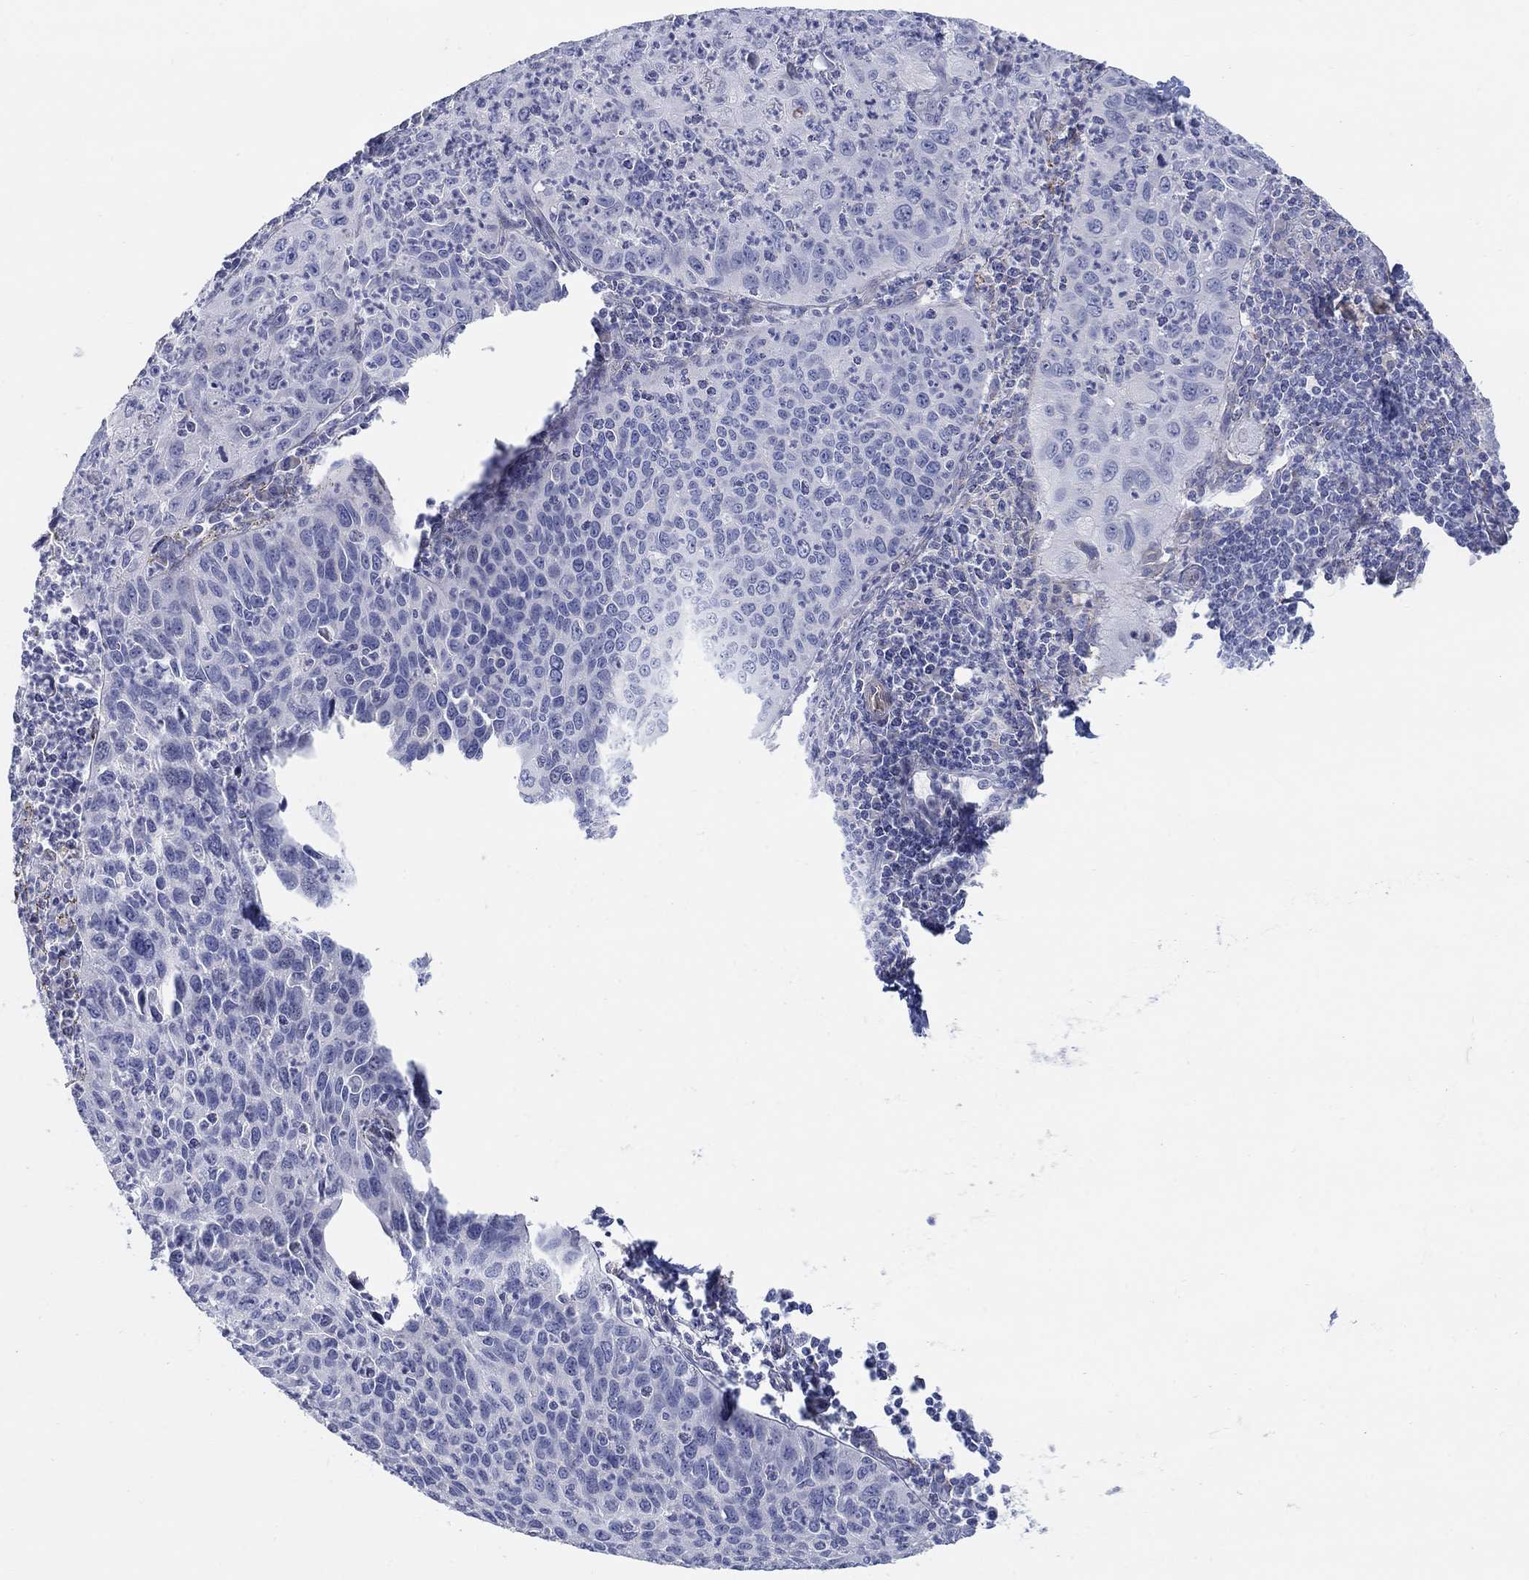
{"staining": {"intensity": "negative", "quantity": "none", "location": "none"}, "tissue": "cervical cancer", "cell_type": "Tumor cells", "image_type": "cancer", "snomed": [{"axis": "morphology", "description": "Squamous cell carcinoma, NOS"}, {"axis": "topography", "description": "Cervix"}], "caption": "This is a histopathology image of immunohistochemistry (IHC) staining of cervical squamous cell carcinoma, which shows no expression in tumor cells. Brightfield microscopy of IHC stained with DAB (brown) and hematoxylin (blue), captured at high magnification.", "gene": "HEATR4", "patient": {"sex": "female", "age": 26}}